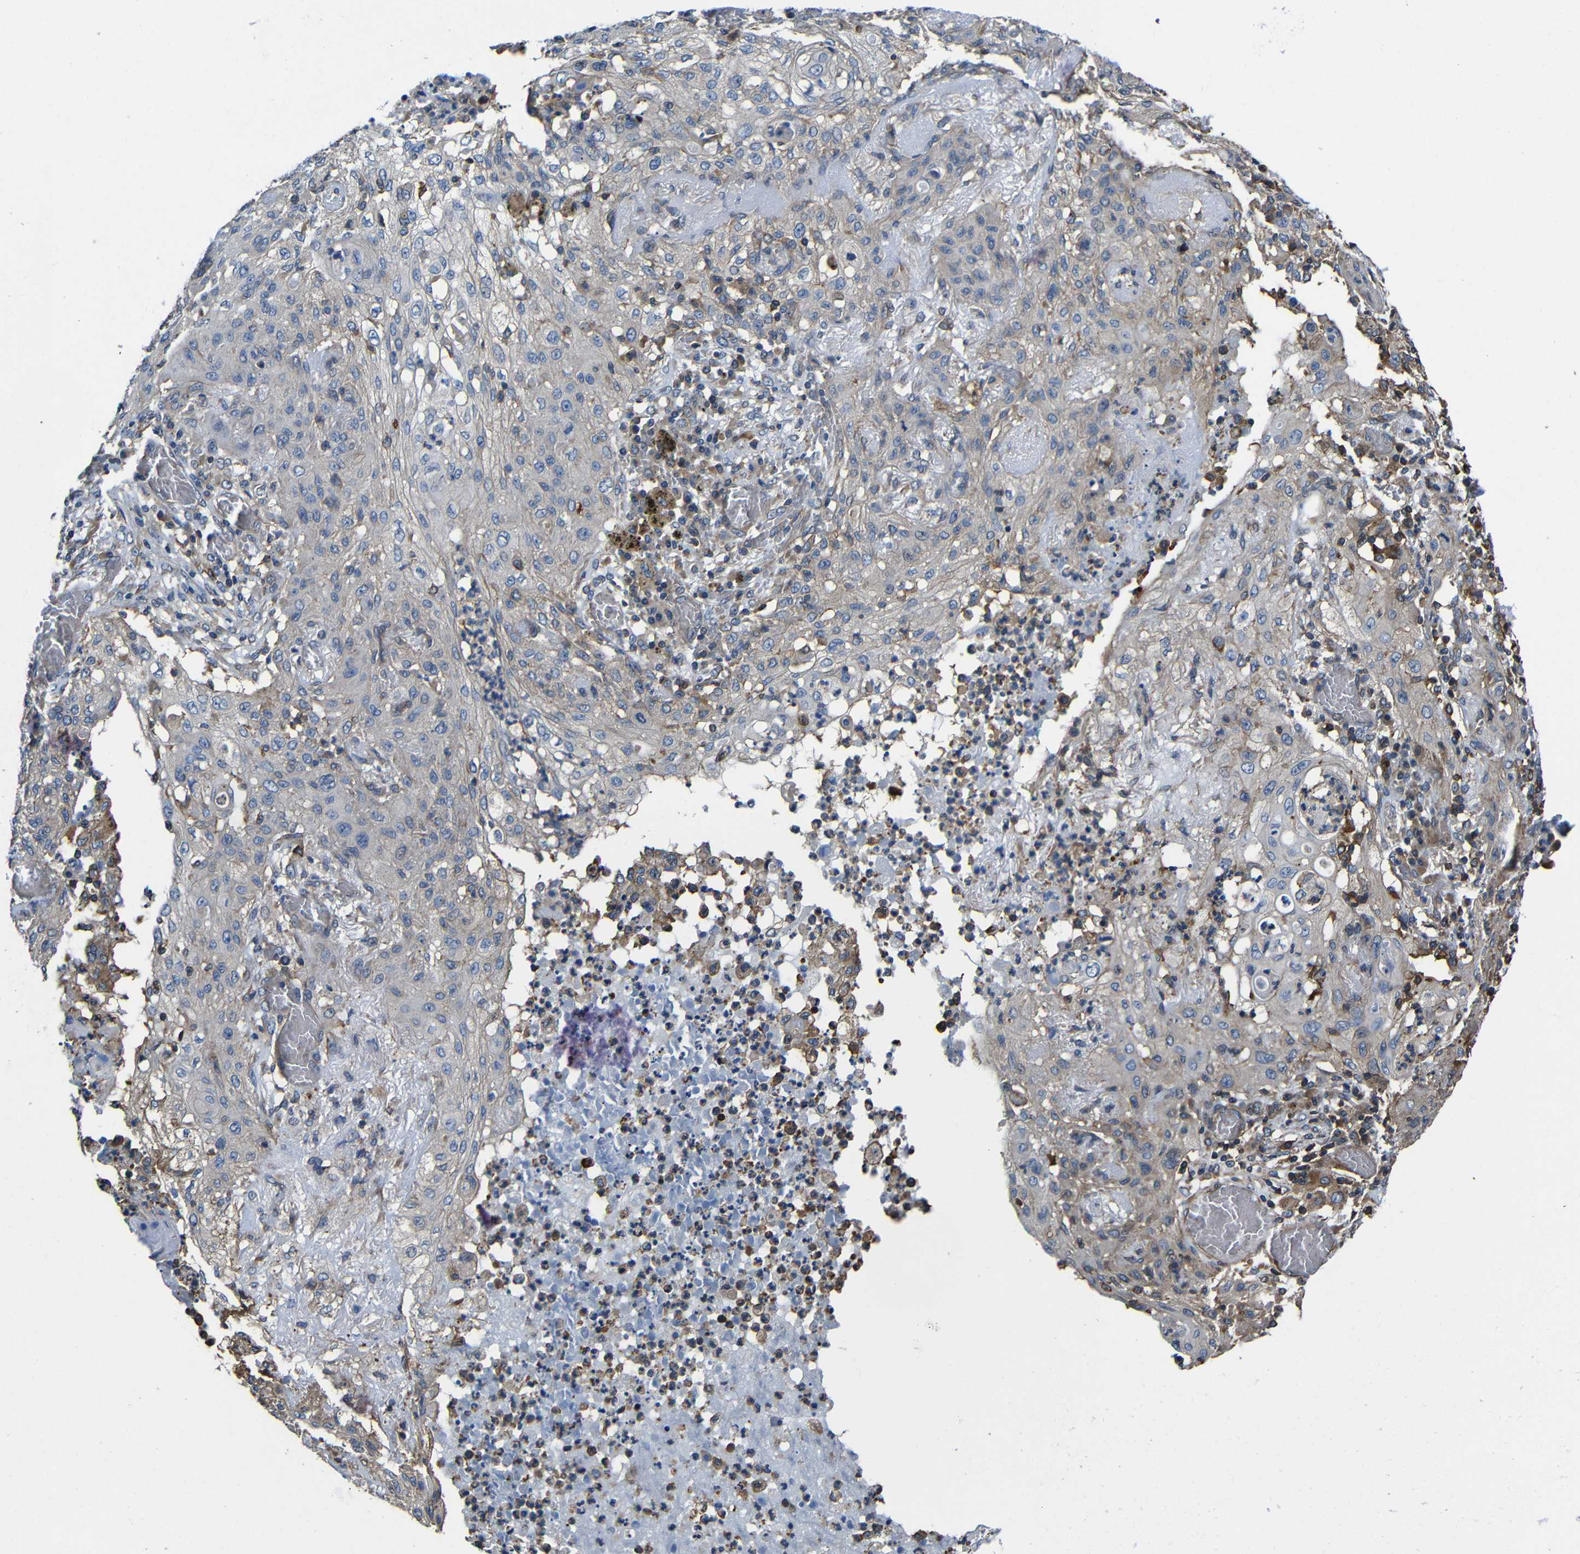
{"staining": {"intensity": "weak", "quantity": "<25%", "location": "cytoplasmic/membranous"}, "tissue": "lung cancer", "cell_type": "Tumor cells", "image_type": "cancer", "snomed": [{"axis": "morphology", "description": "Squamous cell carcinoma, NOS"}, {"axis": "topography", "description": "Lung"}], "caption": "DAB immunohistochemical staining of human lung cancer (squamous cell carcinoma) reveals no significant staining in tumor cells.", "gene": "GDI1", "patient": {"sex": "female", "age": 47}}